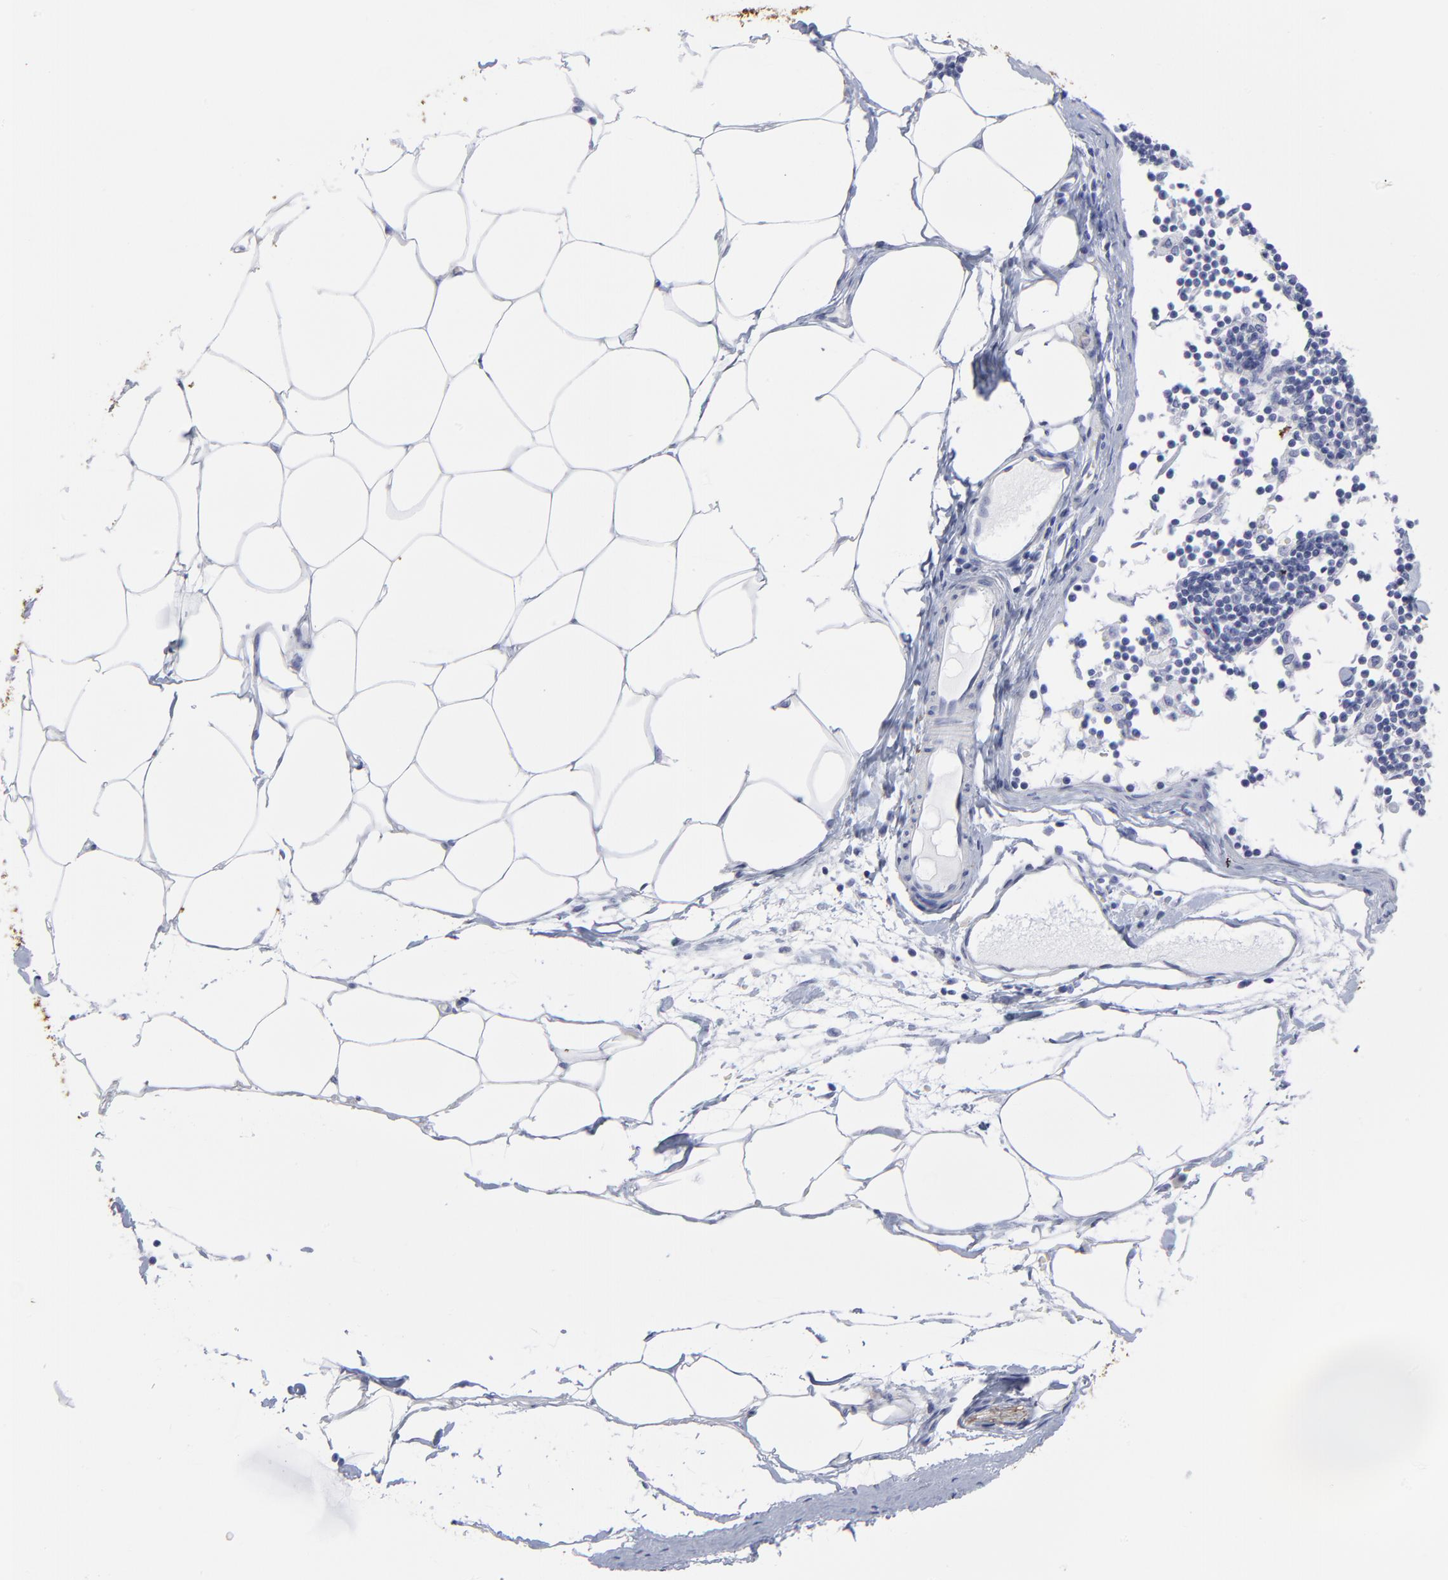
{"staining": {"intensity": "negative", "quantity": "none", "location": "none"}, "tissue": "adipose tissue", "cell_type": "Adipocytes", "image_type": "normal", "snomed": [{"axis": "morphology", "description": "Normal tissue, NOS"}, {"axis": "morphology", "description": "Adenocarcinoma, NOS"}, {"axis": "topography", "description": "Colon"}, {"axis": "topography", "description": "Peripheral nerve tissue"}], "caption": "Adipose tissue was stained to show a protein in brown. There is no significant positivity in adipocytes. (DAB immunohistochemistry (IHC) visualized using brightfield microscopy, high magnification).", "gene": "CNTN3", "patient": {"sex": "male", "age": 14}}